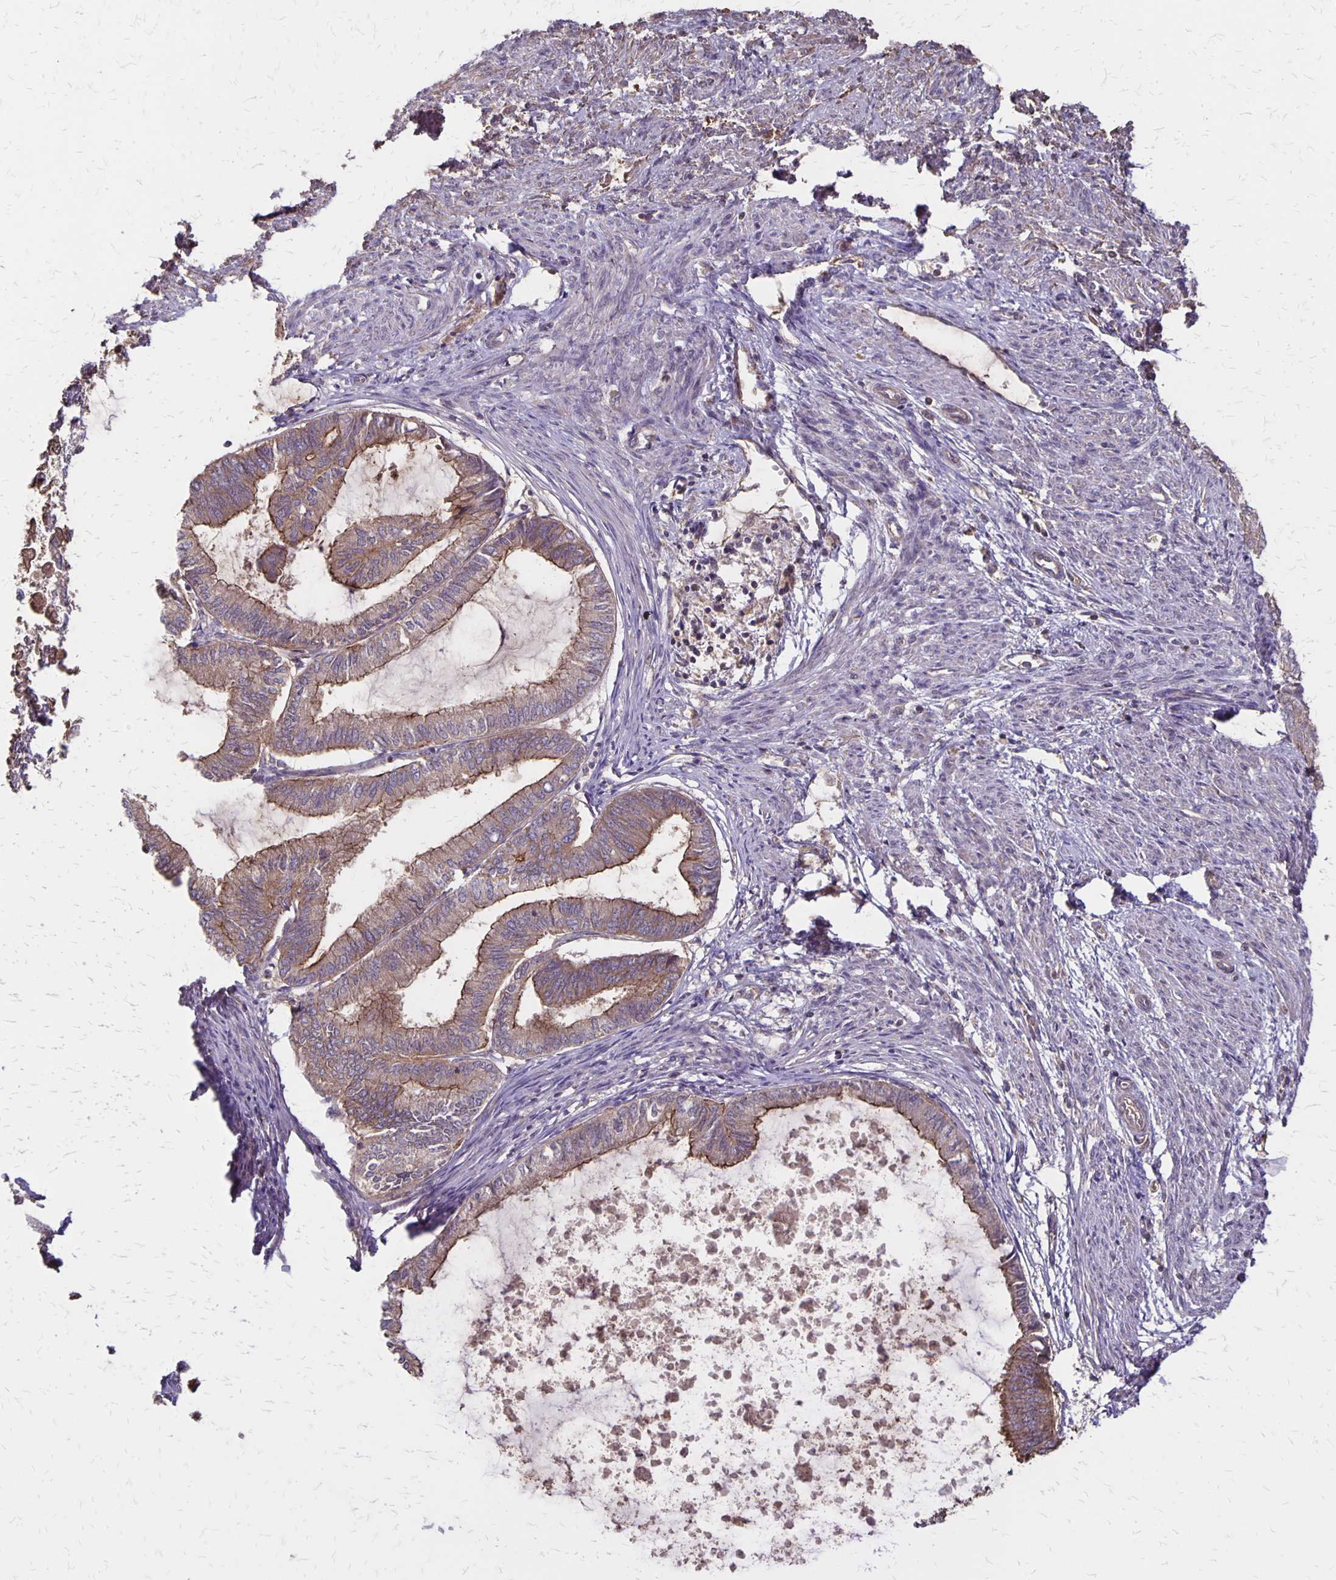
{"staining": {"intensity": "moderate", "quantity": "25%-75%", "location": "cytoplasmic/membranous"}, "tissue": "endometrial cancer", "cell_type": "Tumor cells", "image_type": "cancer", "snomed": [{"axis": "morphology", "description": "Adenocarcinoma, NOS"}, {"axis": "topography", "description": "Endometrium"}], "caption": "A brown stain shows moderate cytoplasmic/membranous expression of a protein in human endometrial adenocarcinoma tumor cells. The staining was performed using DAB (3,3'-diaminobenzidine), with brown indicating positive protein expression. Nuclei are stained blue with hematoxylin.", "gene": "PROM2", "patient": {"sex": "female", "age": 86}}